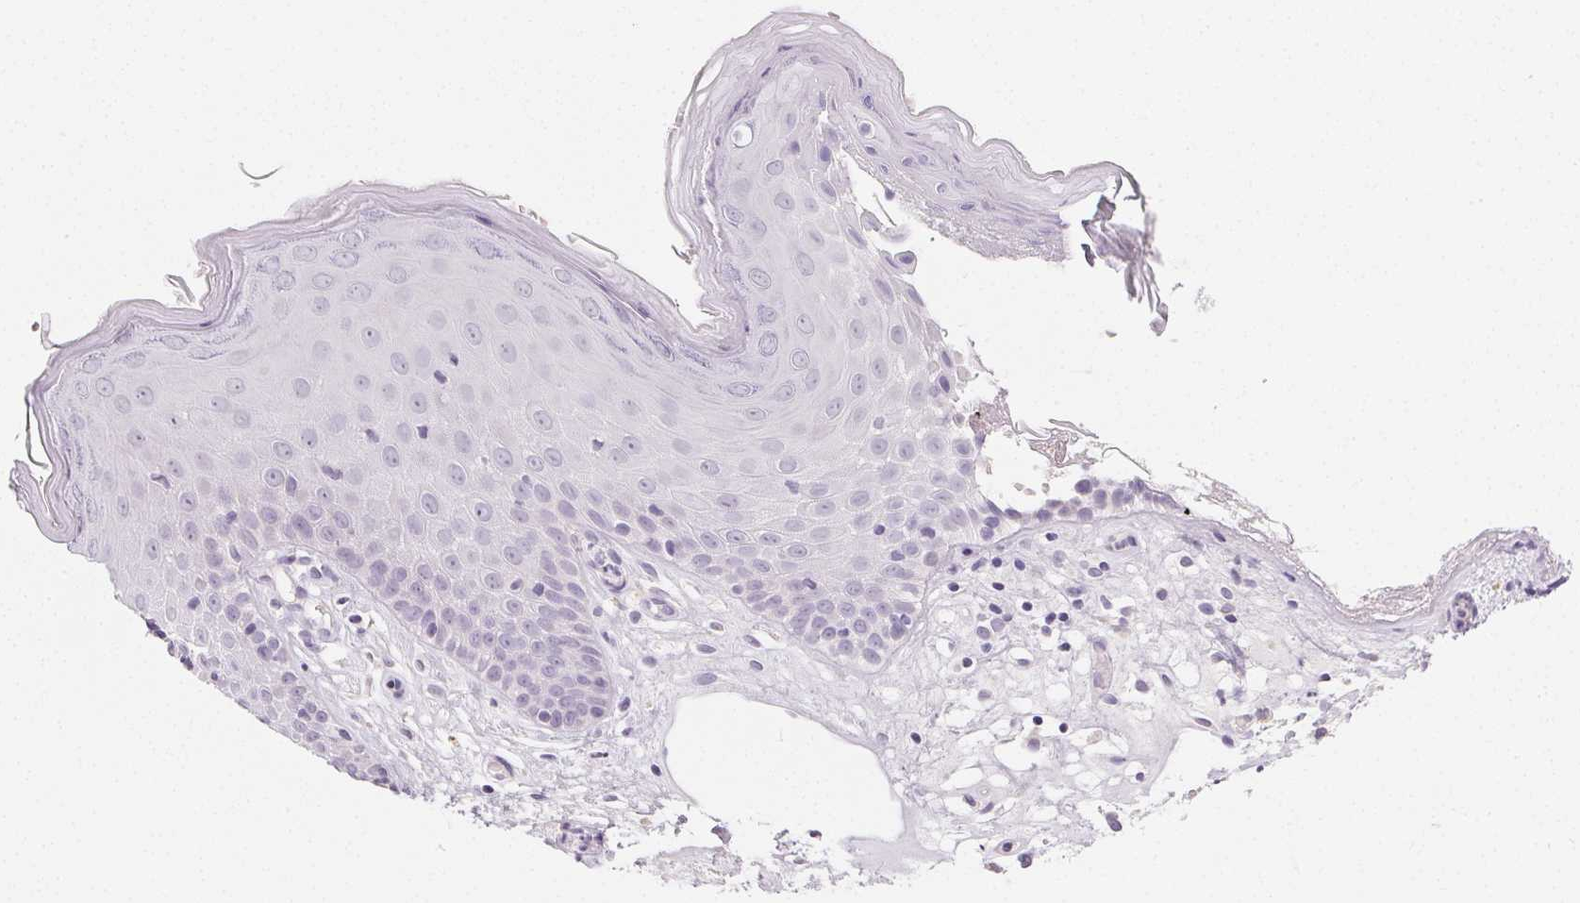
{"staining": {"intensity": "negative", "quantity": "none", "location": "none"}, "tissue": "skin", "cell_type": "Epidermal cells", "image_type": "normal", "snomed": [{"axis": "morphology", "description": "Normal tissue, NOS"}, {"axis": "topography", "description": "Vulva"}], "caption": "This is a micrograph of immunohistochemistry (IHC) staining of benign skin, which shows no staining in epidermal cells.", "gene": "MIOX", "patient": {"sex": "female", "age": 68}}